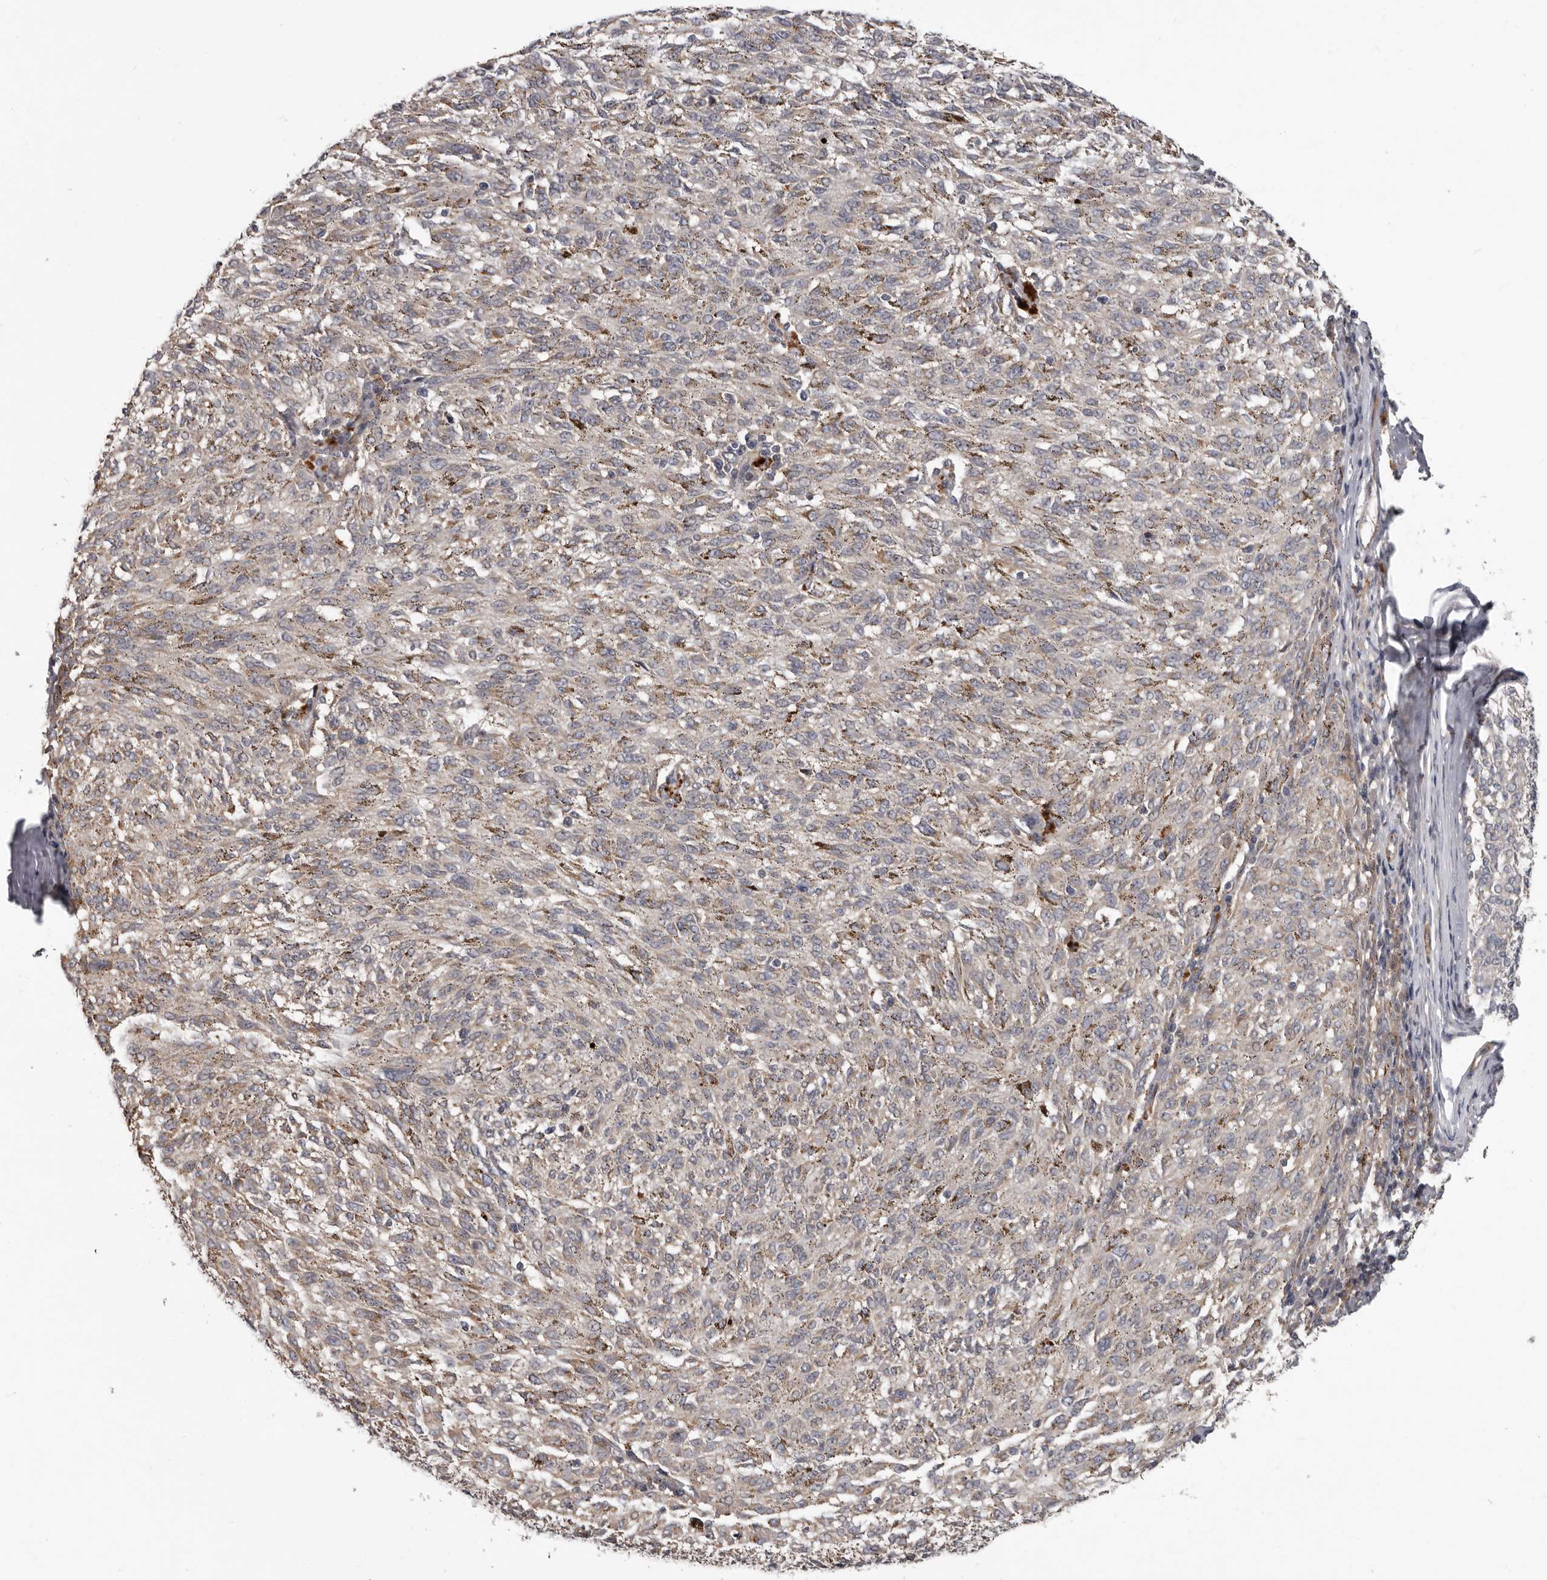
{"staining": {"intensity": "negative", "quantity": "none", "location": "none"}, "tissue": "melanoma", "cell_type": "Tumor cells", "image_type": "cancer", "snomed": [{"axis": "morphology", "description": "Malignant melanoma, NOS"}, {"axis": "topography", "description": "Skin"}], "caption": "DAB immunohistochemical staining of malignant melanoma demonstrates no significant expression in tumor cells. (Brightfield microscopy of DAB (3,3'-diaminobenzidine) immunohistochemistry at high magnification).", "gene": "FGFR4", "patient": {"sex": "female", "age": 72}}